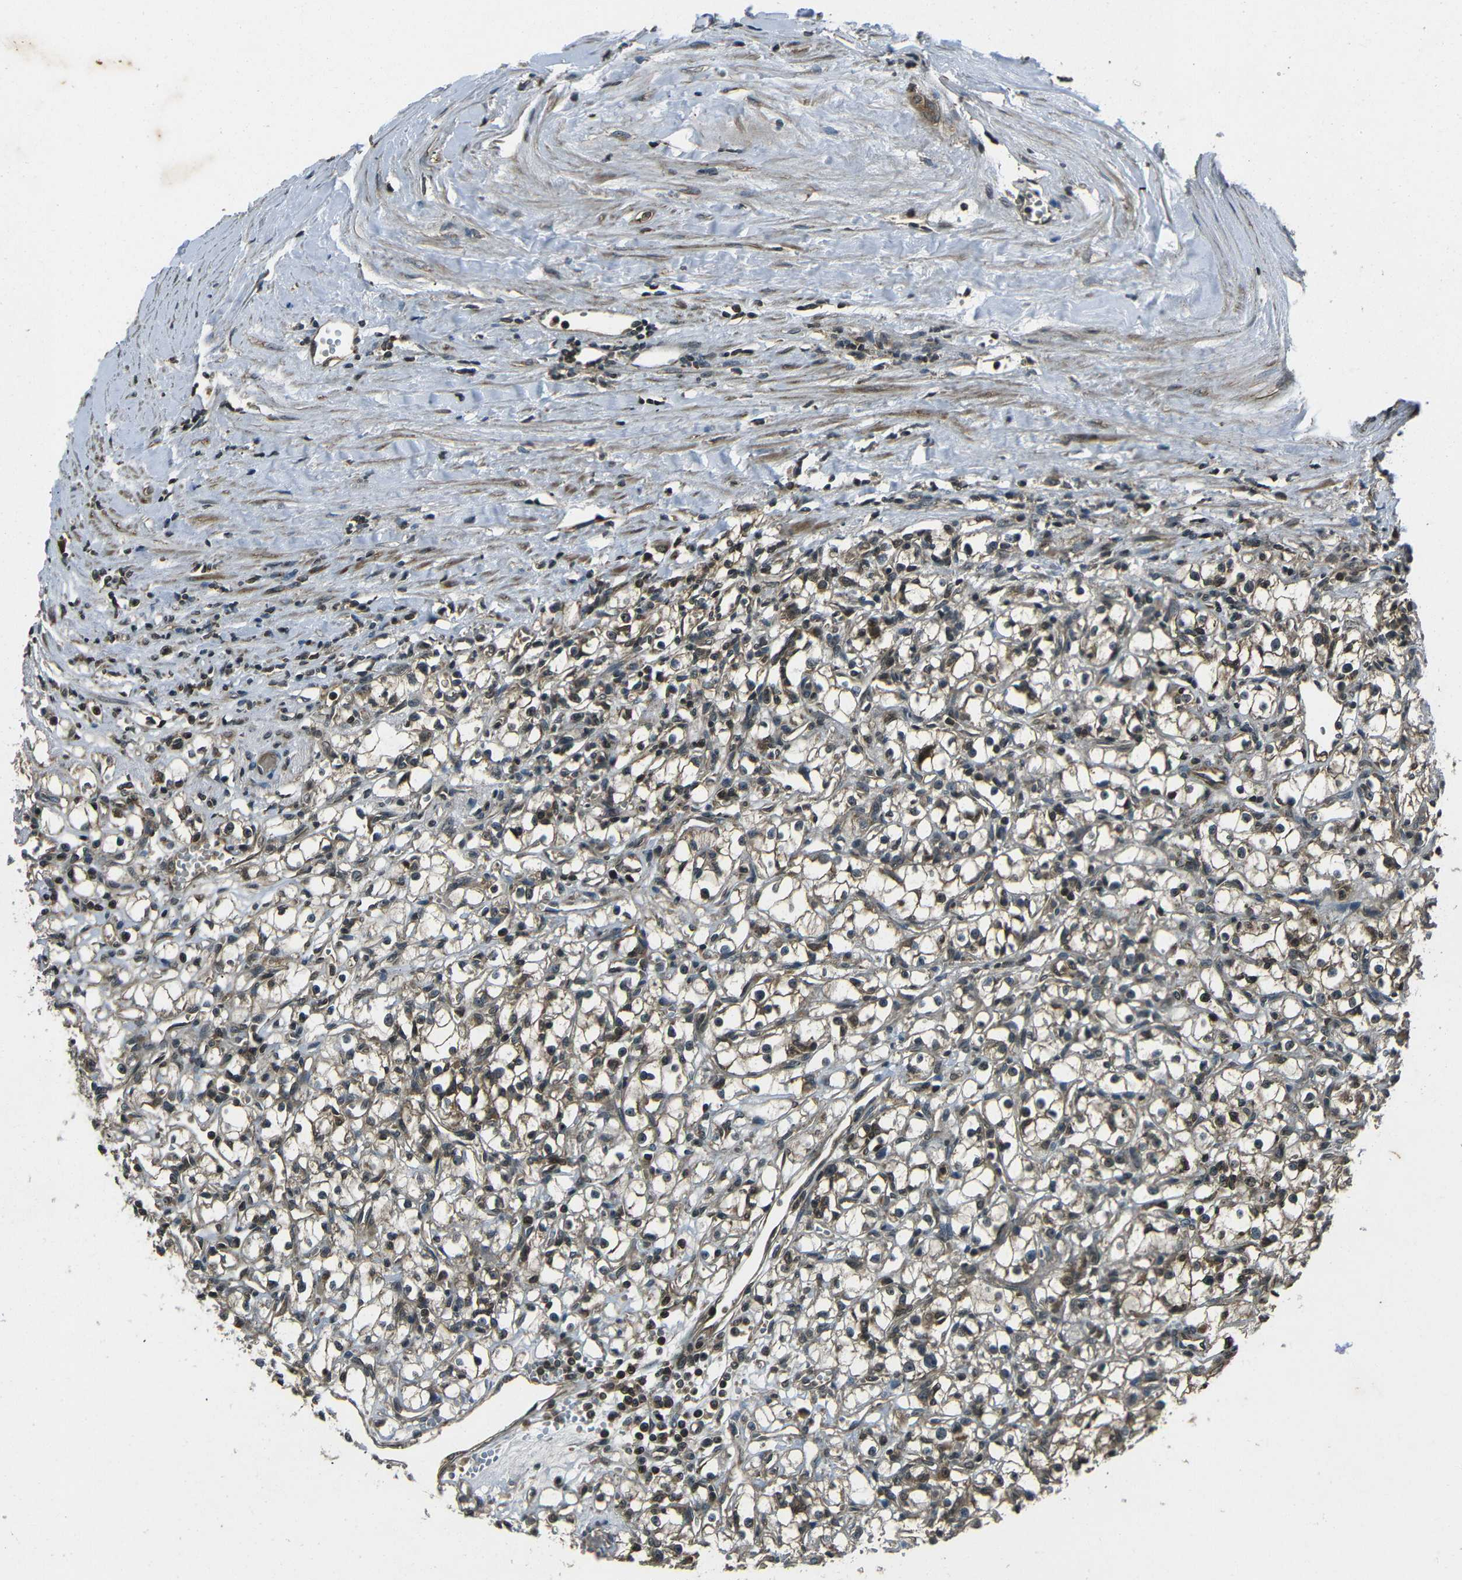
{"staining": {"intensity": "weak", "quantity": ">75%", "location": "cytoplasmic/membranous"}, "tissue": "renal cancer", "cell_type": "Tumor cells", "image_type": "cancer", "snomed": [{"axis": "morphology", "description": "Adenocarcinoma, NOS"}, {"axis": "topography", "description": "Kidney"}], "caption": "Brown immunohistochemical staining in human renal cancer displays weak cytoplasmic/membranous positivity in approximately >75% of tumor cells.", "gene": "PLK2", "patient": {"sex": "male", "age": 56}}